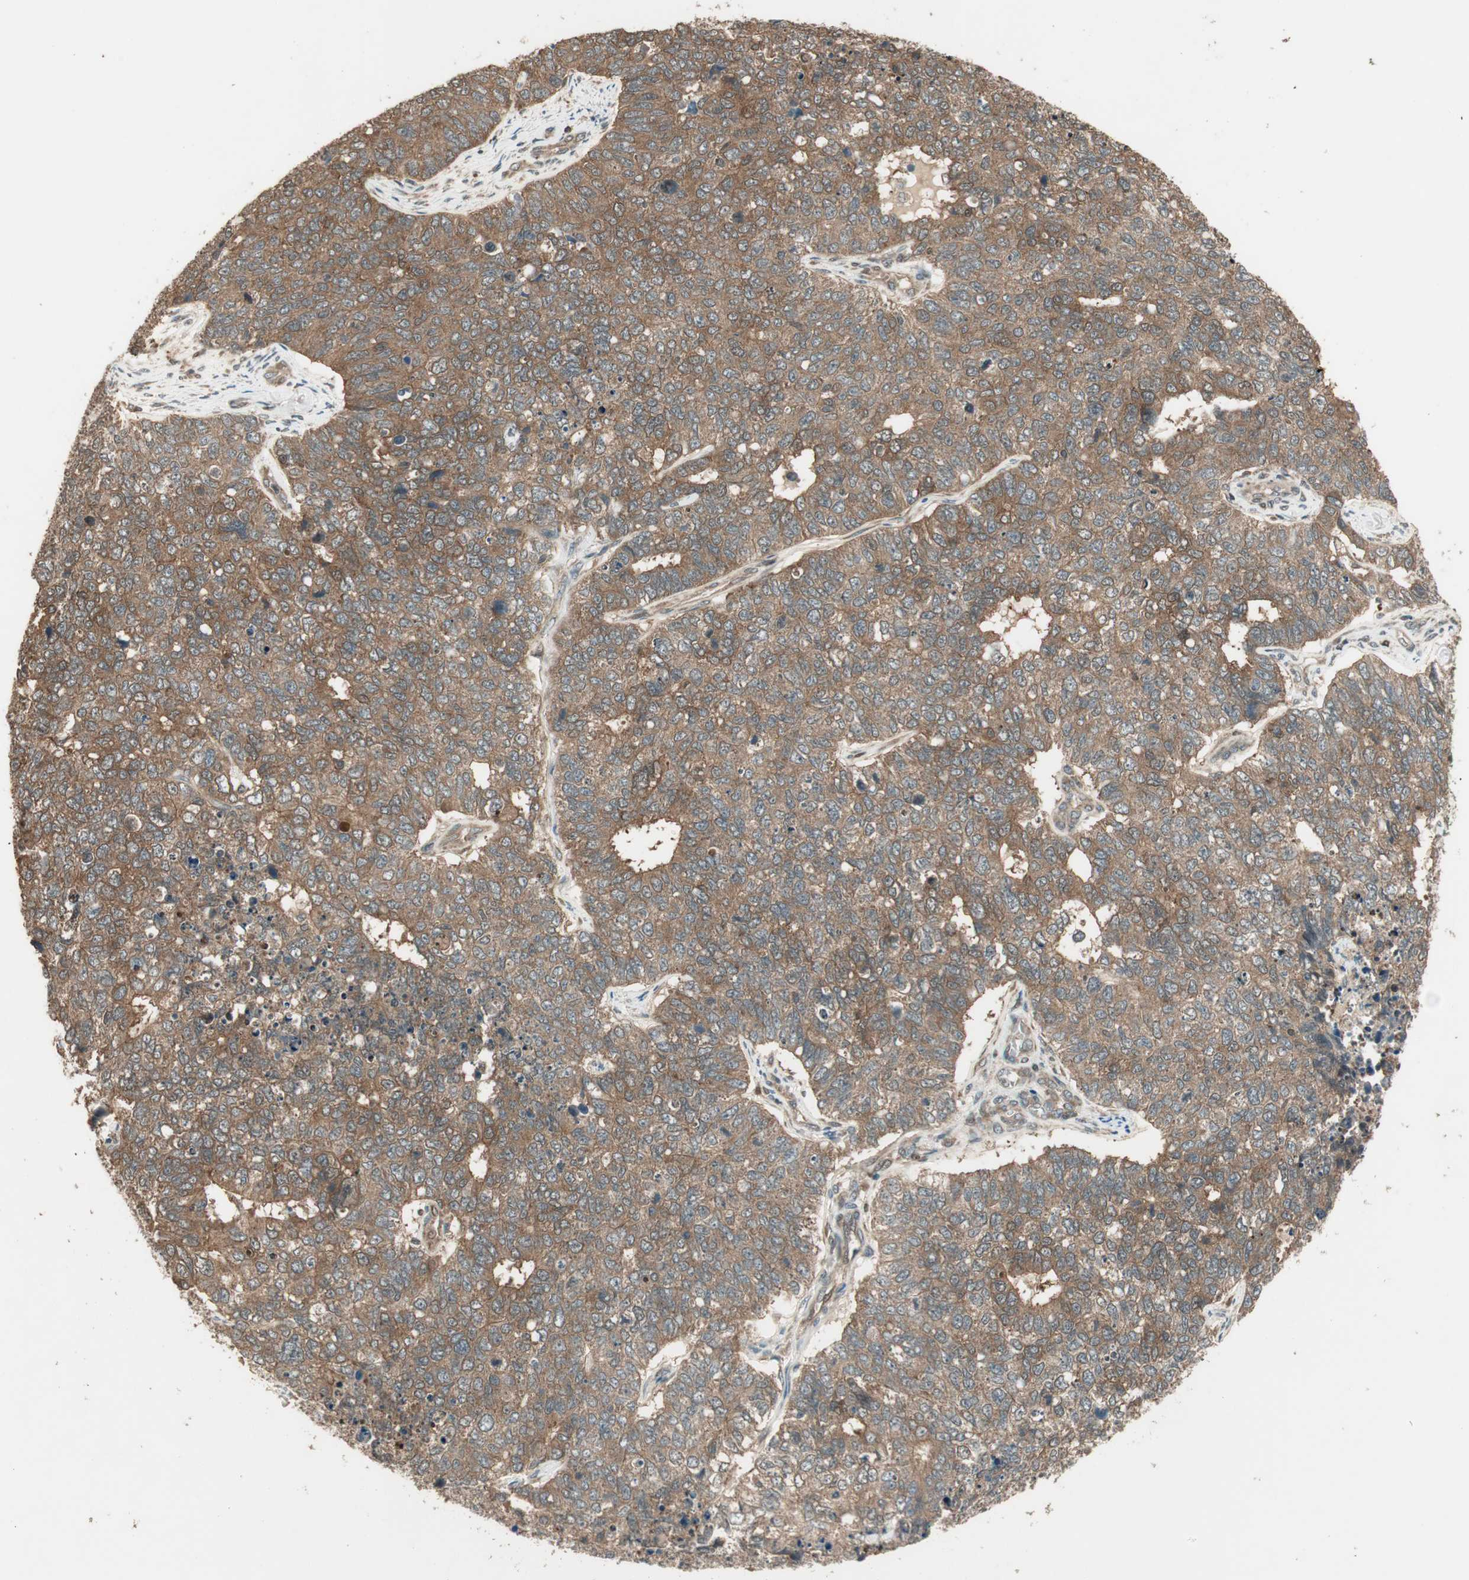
{"staining": {"intensity": "moderate", "quantity": ">75%", "location": "cytoplasmic/membranous"}, "tissue": "cervical cancer", "cell_type": "Tumor cells", "image_type": "cancer", "snomed": [{"axis": "morphology", "description": "Squamous cell carcinoma, NOS"}, {"axis": "topography", "description": "Cervix"}], "caption": "Immunohistochemistry (IHC) micrograph of neoplastic tissue: cervical cancer stained using immunohistochemistry reveals medium levels of moderate protein expression localized specifically in the cytoplasmic/membranous of tumor cells, appearing as a cytoplasmic/membranous brown color.", "gene": "CNOT4", "patient": {"sex": "female", "age": 63}}